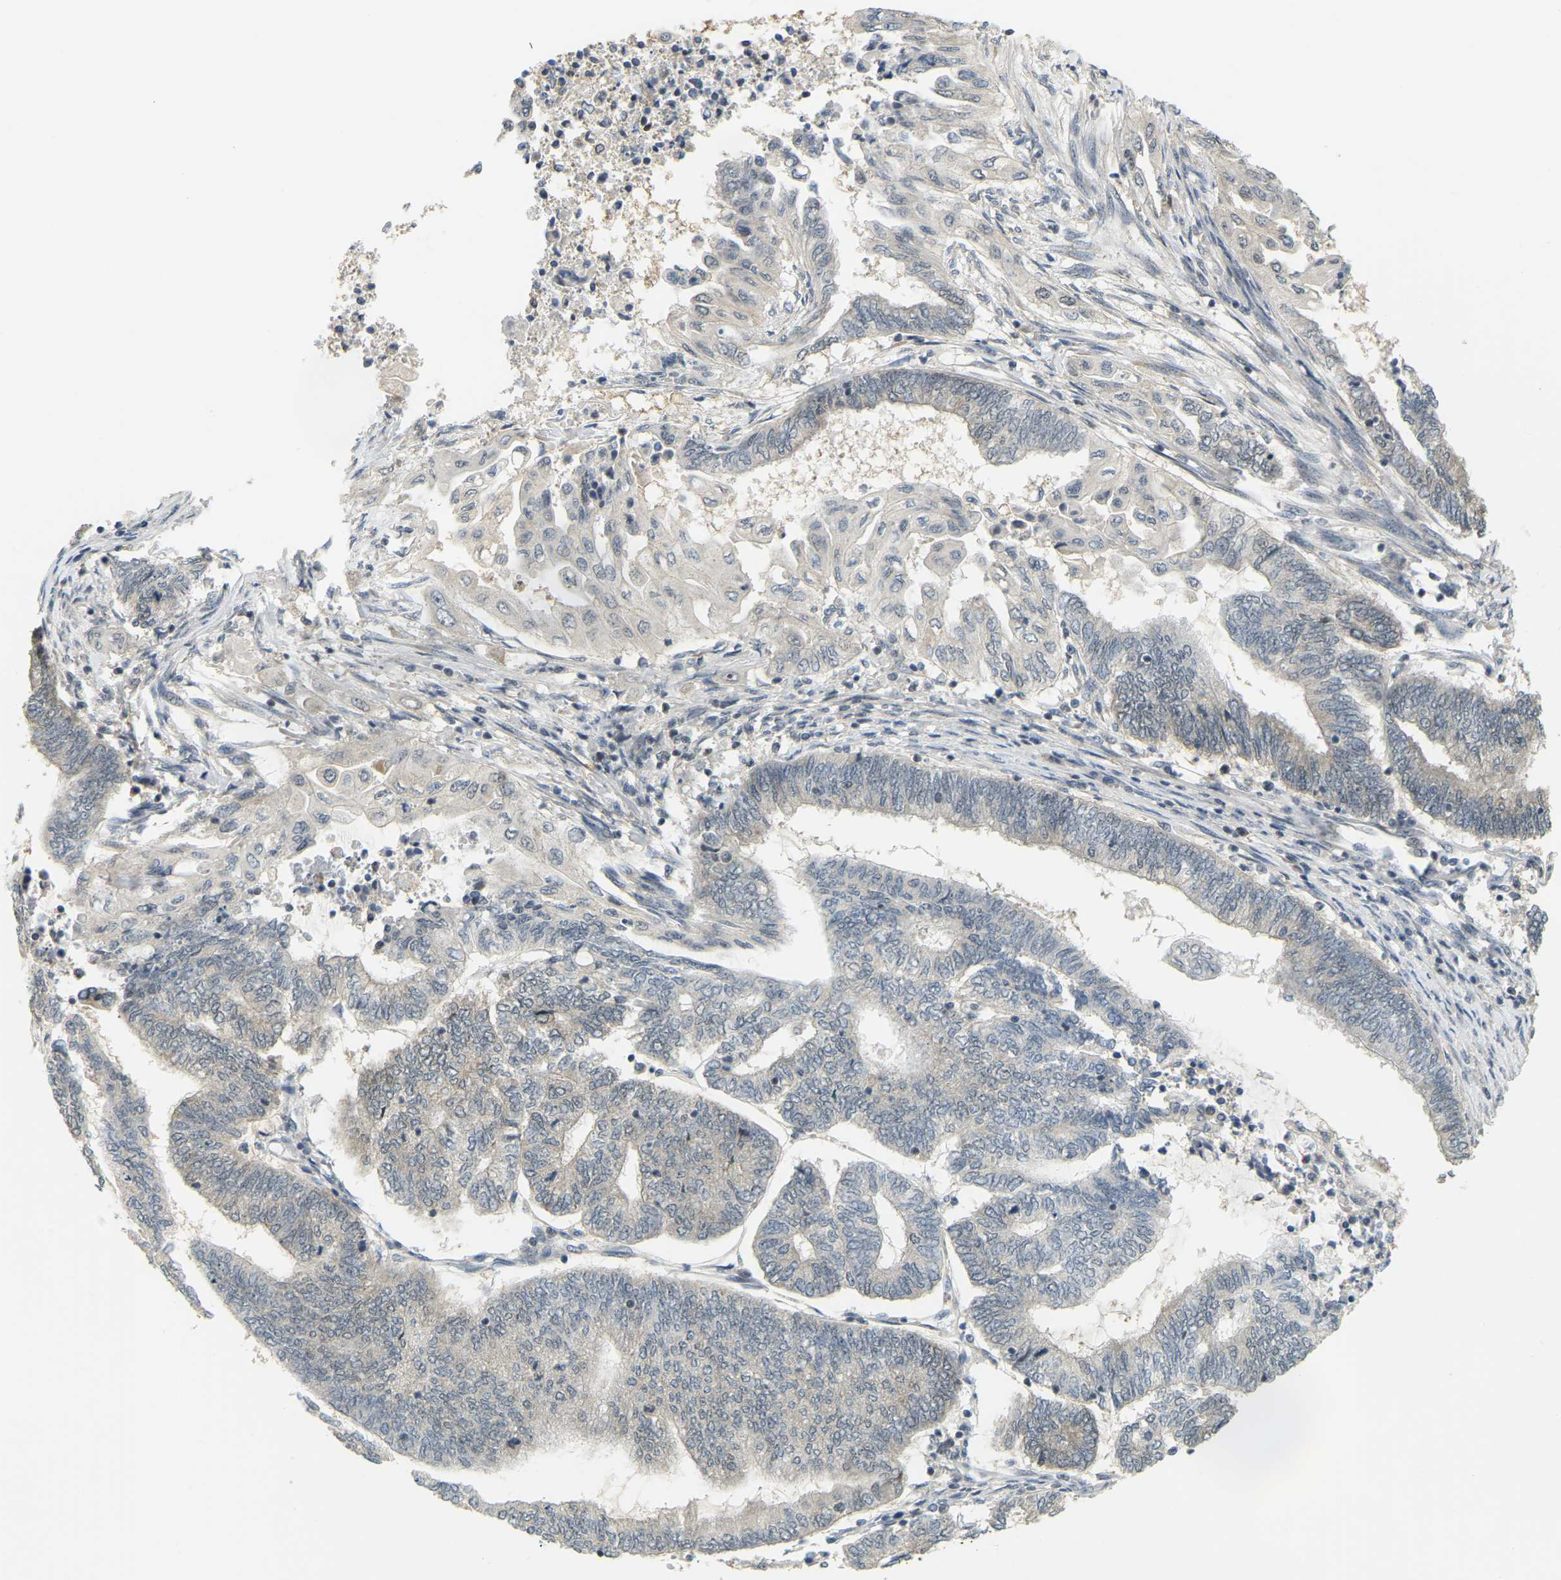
{"staining": {"intensity": "negative", "quantity": "none", "location": "none"}, "tissue": "endometrial cancer", "cell_type": "Tumor cells", "image_type": "cancer", "snomed": [{"axis": "morphology", "description": "Adenocarcinoma, NOS"}, {"axis": "topography", "description": "Uterus"}, {"axis": "topography", "description": "Endometrium"}], "caption": "Endometrial cancer was stained to show a protein in brown. There is no significant positivity in tumor cells. The staining was performed using DAB (3,3'-diaminobenzidine) to visualize the protein expression in brown, while the nuclei were stained in blue with hematoxylin (Magnification: 20x).", "gene": "BRF2", "patient": {"sex": "female", "age": 70}}